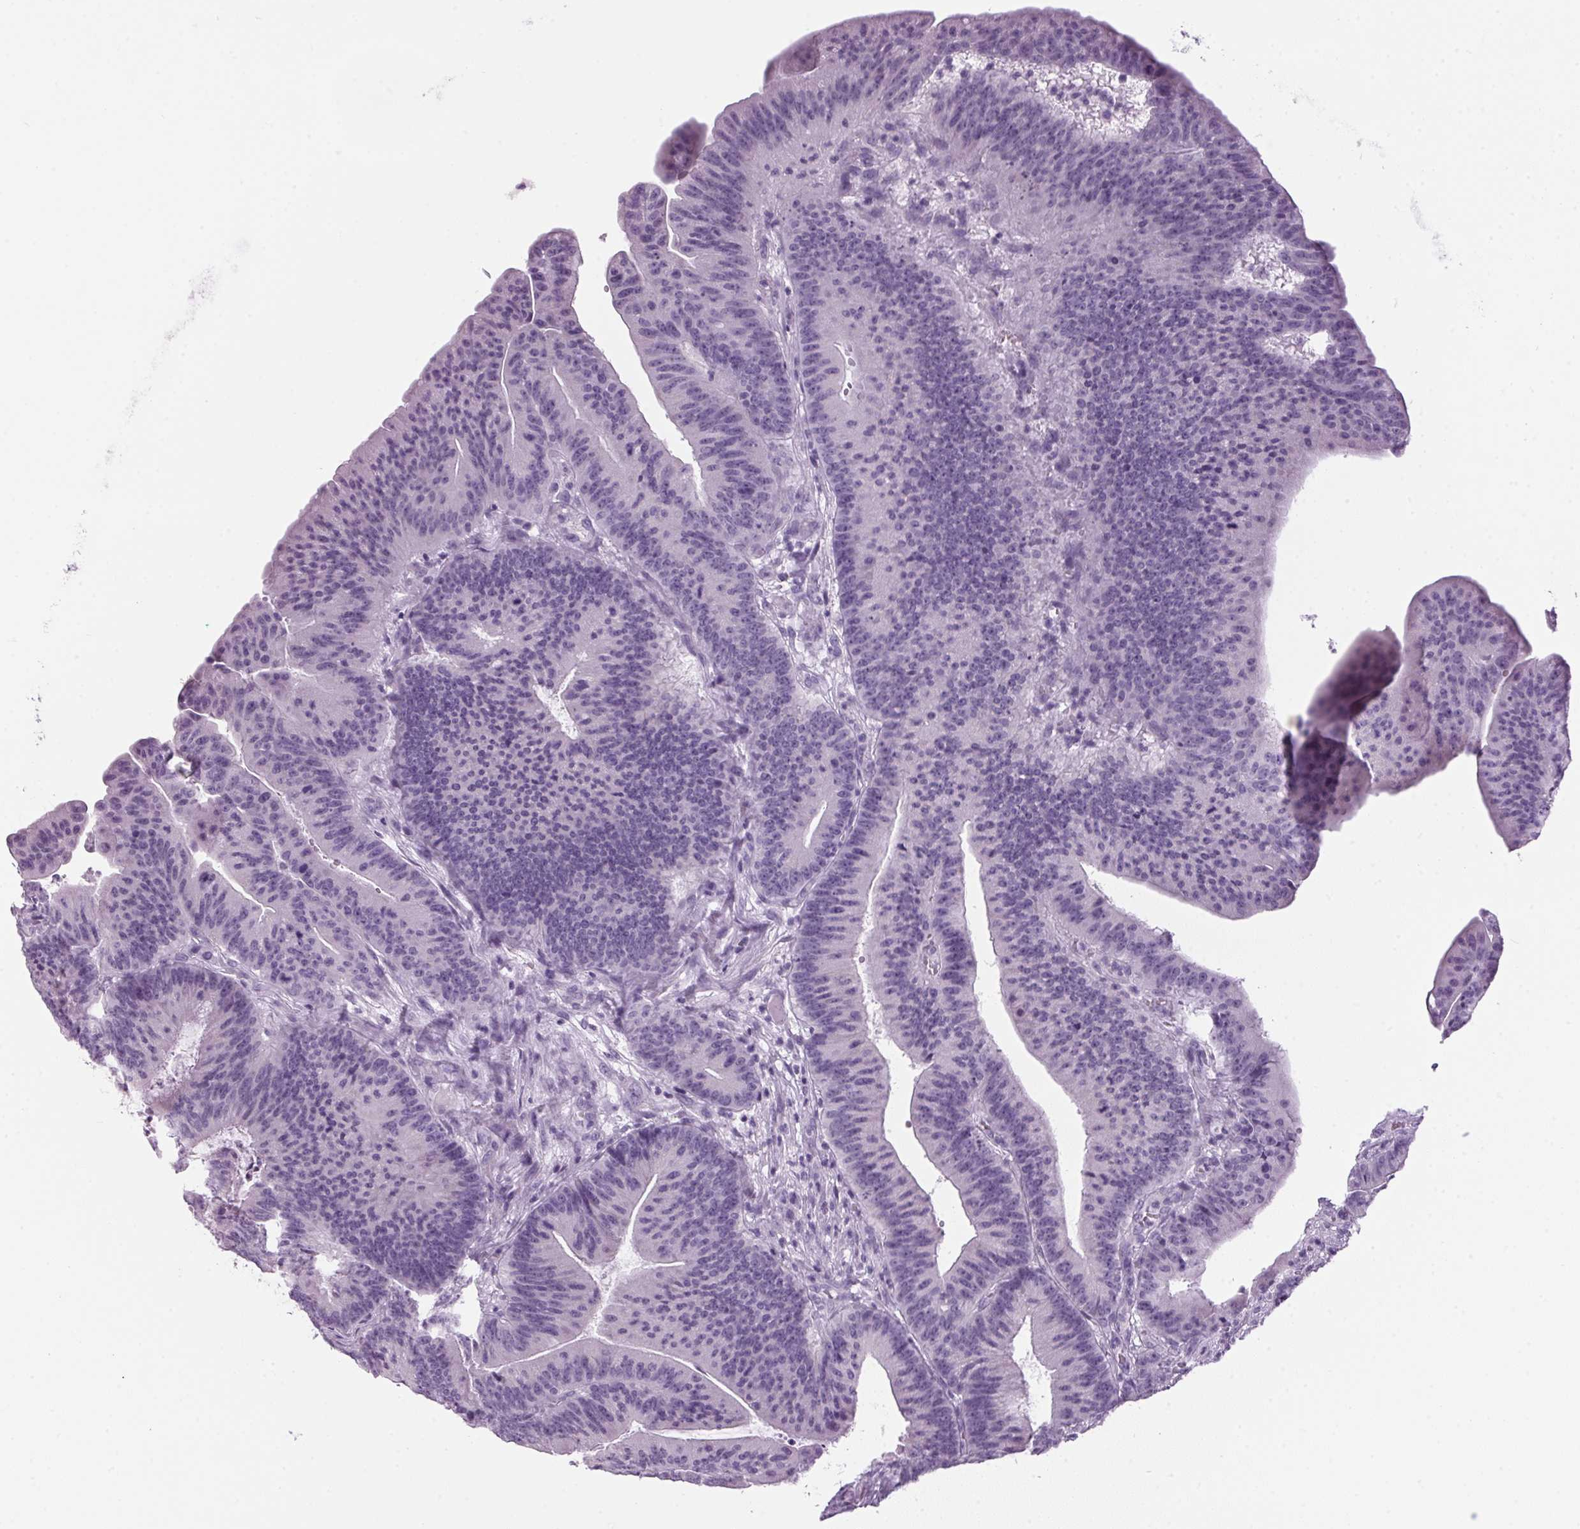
{"staining": {"intensity": "negative", "quantity": "none", "location": "none"}, "tissue": "colorectal cancer", "cell_type": "Tumor cells", "image_type": "cancer", "snomed": [{"axis": "morphology", "description": "Adenocarcinoma, NOS"}, {"axis": "topography", "description": "Colon"}], "caption": "The micrograph shows no significant staining in tumor cells of colorectal cancer.", "gene": "PPP1R1A", "patient": {"sex": "female", "age": 78}}